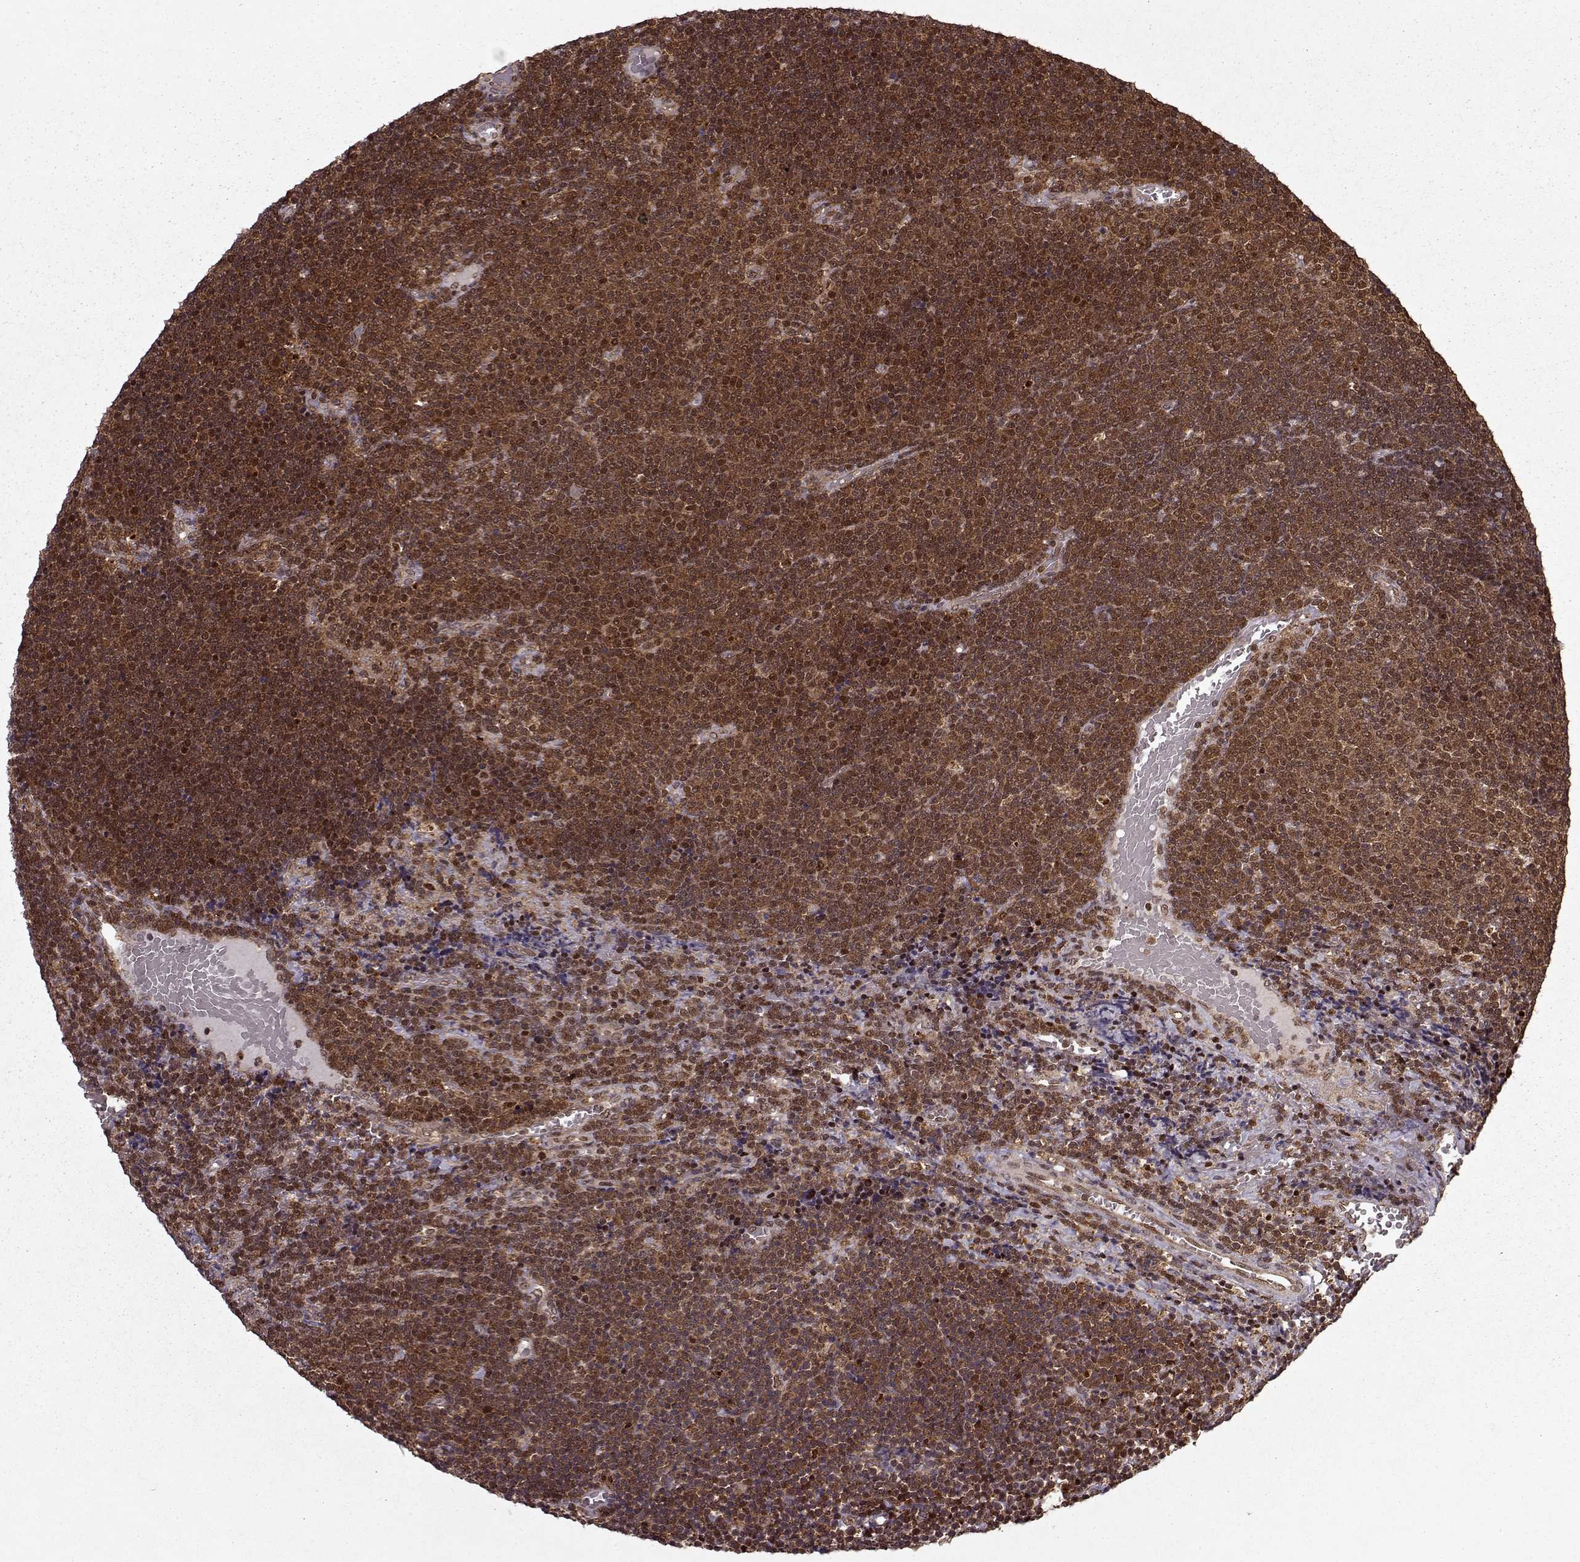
{"staining": {"intensity": "strong", "quantity": ">75%", "location": "cytoplasmic/membranous,nuclear"}, "tissue": "lymphoma", "cell_type": "Tumor cells", "image_type": "cancer", "snomed": [{"axis": "morphology", "description": "Malignant lymphoma, non-Hodgkin's type, Low grade"}, {"axis": "topography", "description": "Brain"}], "caption": "Protein staining of lymphoma tissue displays strong cytoplasmic/membranous and nuclear expression in about >75% of tumor cells.", "gene": "PSMA7", "patient": {"sex": "female", "age": 66}}